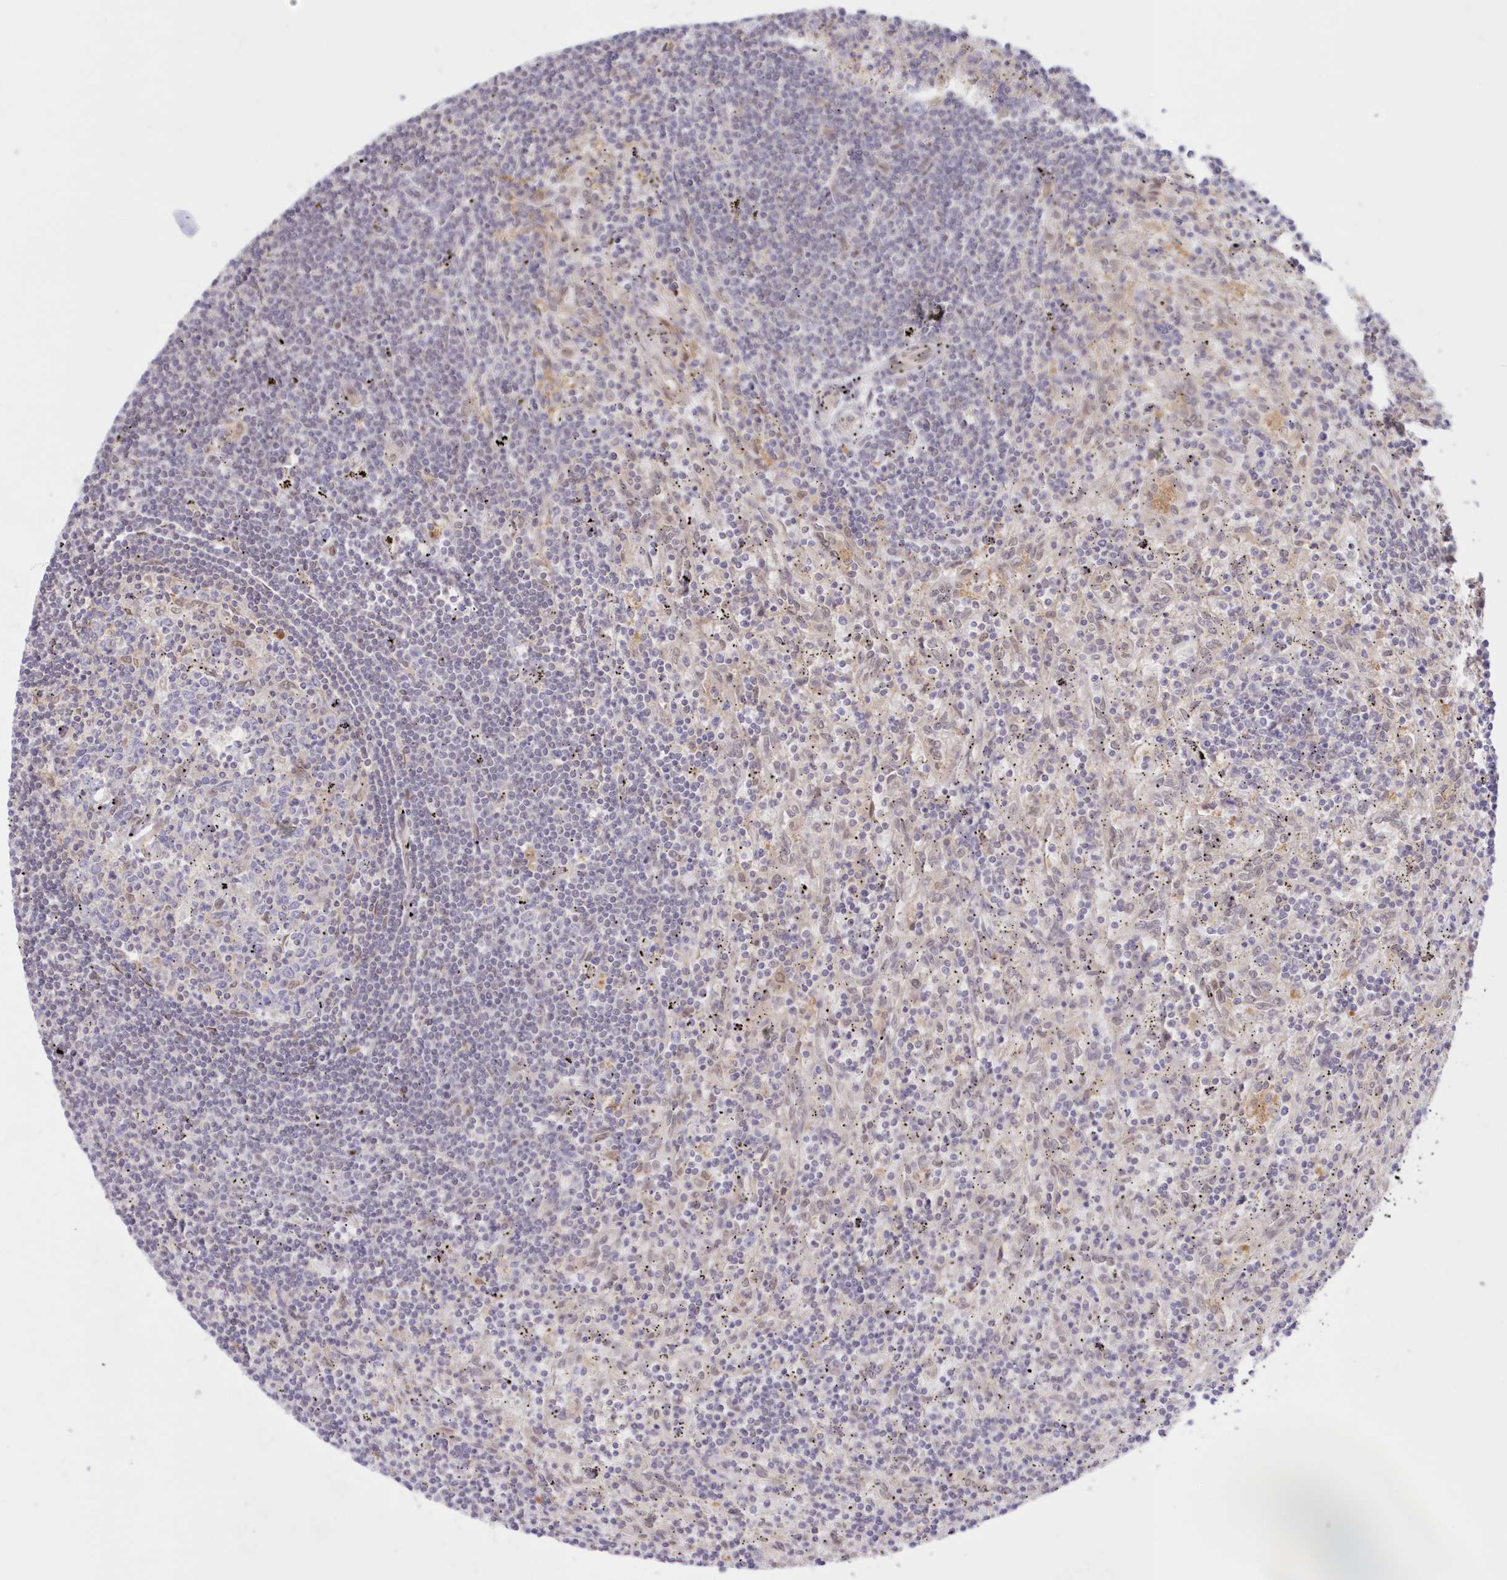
{"staining": {"intensity": "negative", "quantity": "none", "location": "none"}, "tissue": "lymphoma", "cell_type": "Tumor cells", "image_type": "cancer", "snomed": [{"axis": "morphology", "description": "Malignant lymphoma, non-Hodgkin's type, Low grade"}, {"axis": "topography", "description": "Spleen"}], "caption": "Tumor cells show no significant protein expression in malignant lymphoma, non-Hodgkin's type (low-grade). Brightfield microscopy of immunohistochemistry stained with DAB (brown) and hematoxylin (blue), captured at high magnification.", "gene": "RNPEP", "patient": {"sex": "male", "age": 76}}